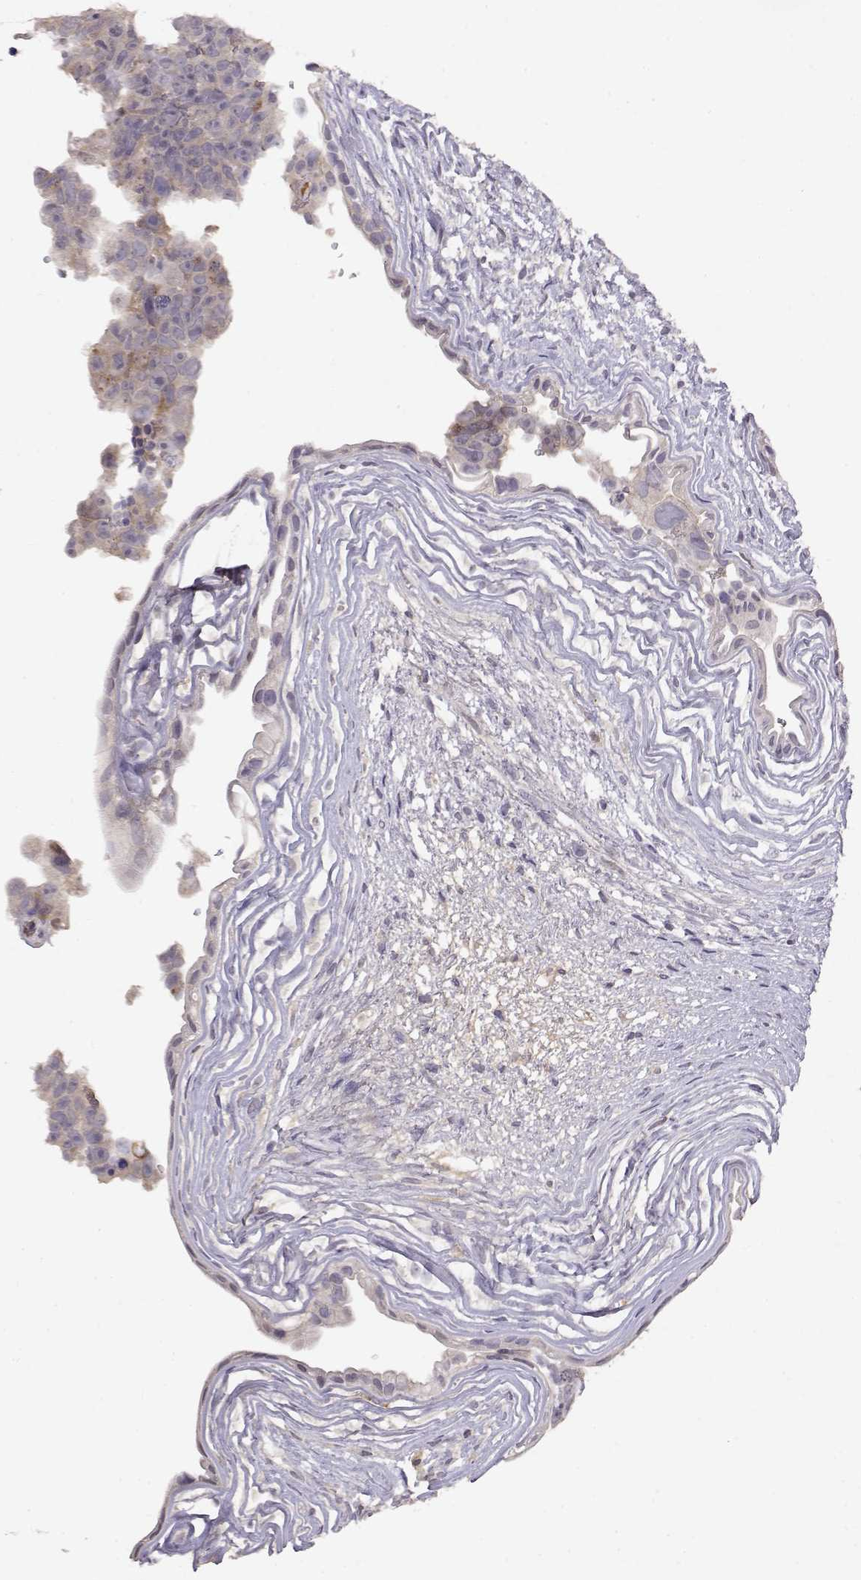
{"staining": {"intensity": "negative", "quantity": "none", "location": "none"}, "tissue": "testis cancer", "cell_type": "Tumor cells", "image_type": "cancer", "snomed": [{"axis": "morphology", "description": "Normal tissue, NOS"}, {"axis": "morphology", "description": "Carcinoma, Embryonal, NOS"}, {"axis": "topography", "description": "Testis"}, {"axis": "topography", "description": "Epididymis"}], "caption": "IHC micrograph of embryonal carcinoma (testis) stained for a protein (brown), which reveals no expression in tumor cells. Nuclei are stained in blue.", "gene": "TACR1", "patient": {"sex": "male", "age": 24}}